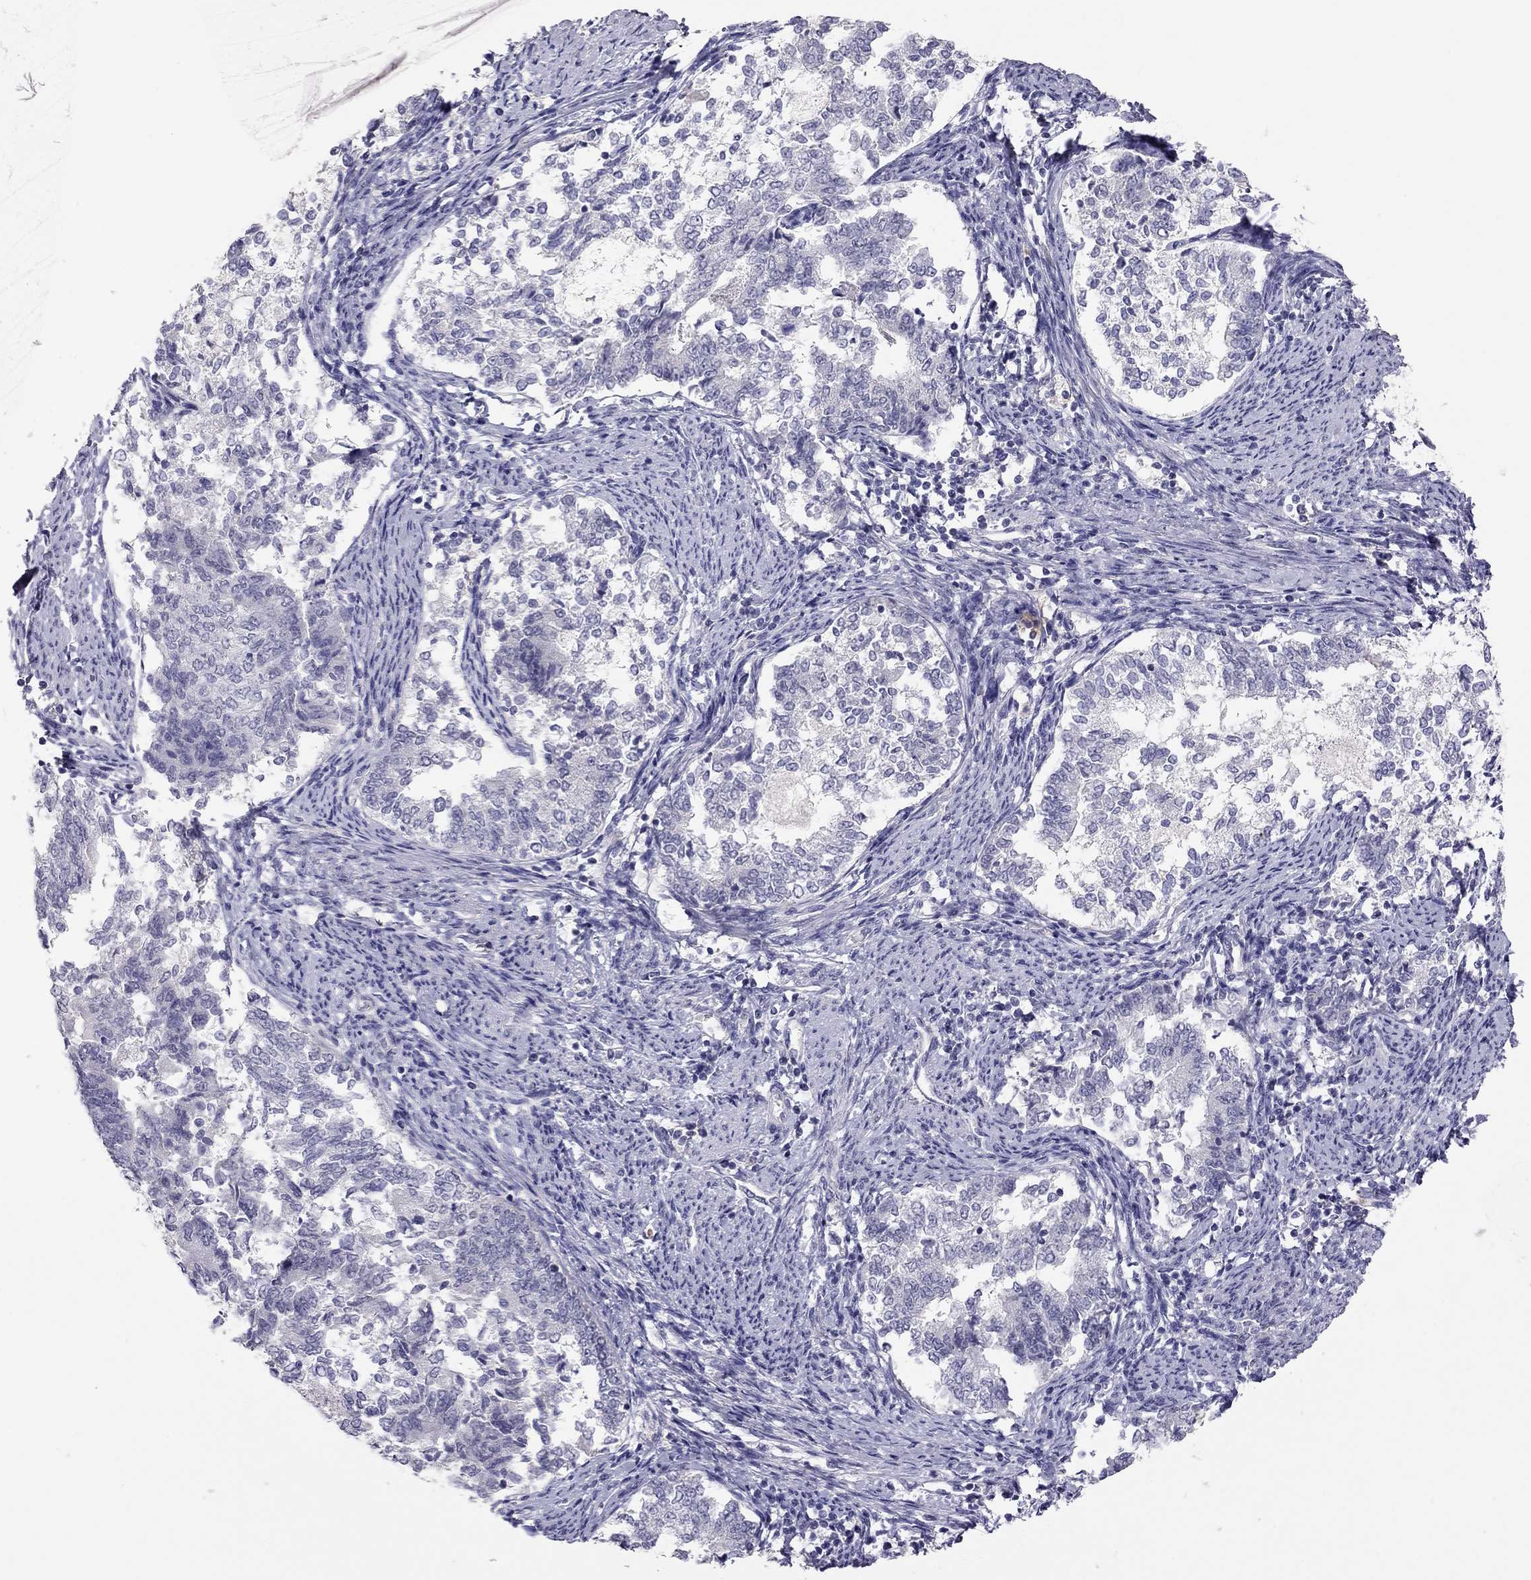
{"staining": {"intensity": "negative", "quantity": "none", "location": "none"}, "tissue": "endometrial cancer", "cell_type": "Tumor cells", "image_type": "cancer", "snomed": [{"axis": "morphology", "description": "Adenocarcinoma, NOS"}, {"axis": "topography", "description": "Endometrium"}], "caption": "Immunohistochemistry micrograph of neoplastic tissue: endometrial adenocarcinoma stained with DAB (3,3'-diaminobenzidine) shows no significant protein staining in tumor cells.", "gene": "ADORA2A", "patient": {"sex": "female", "age": 65}}